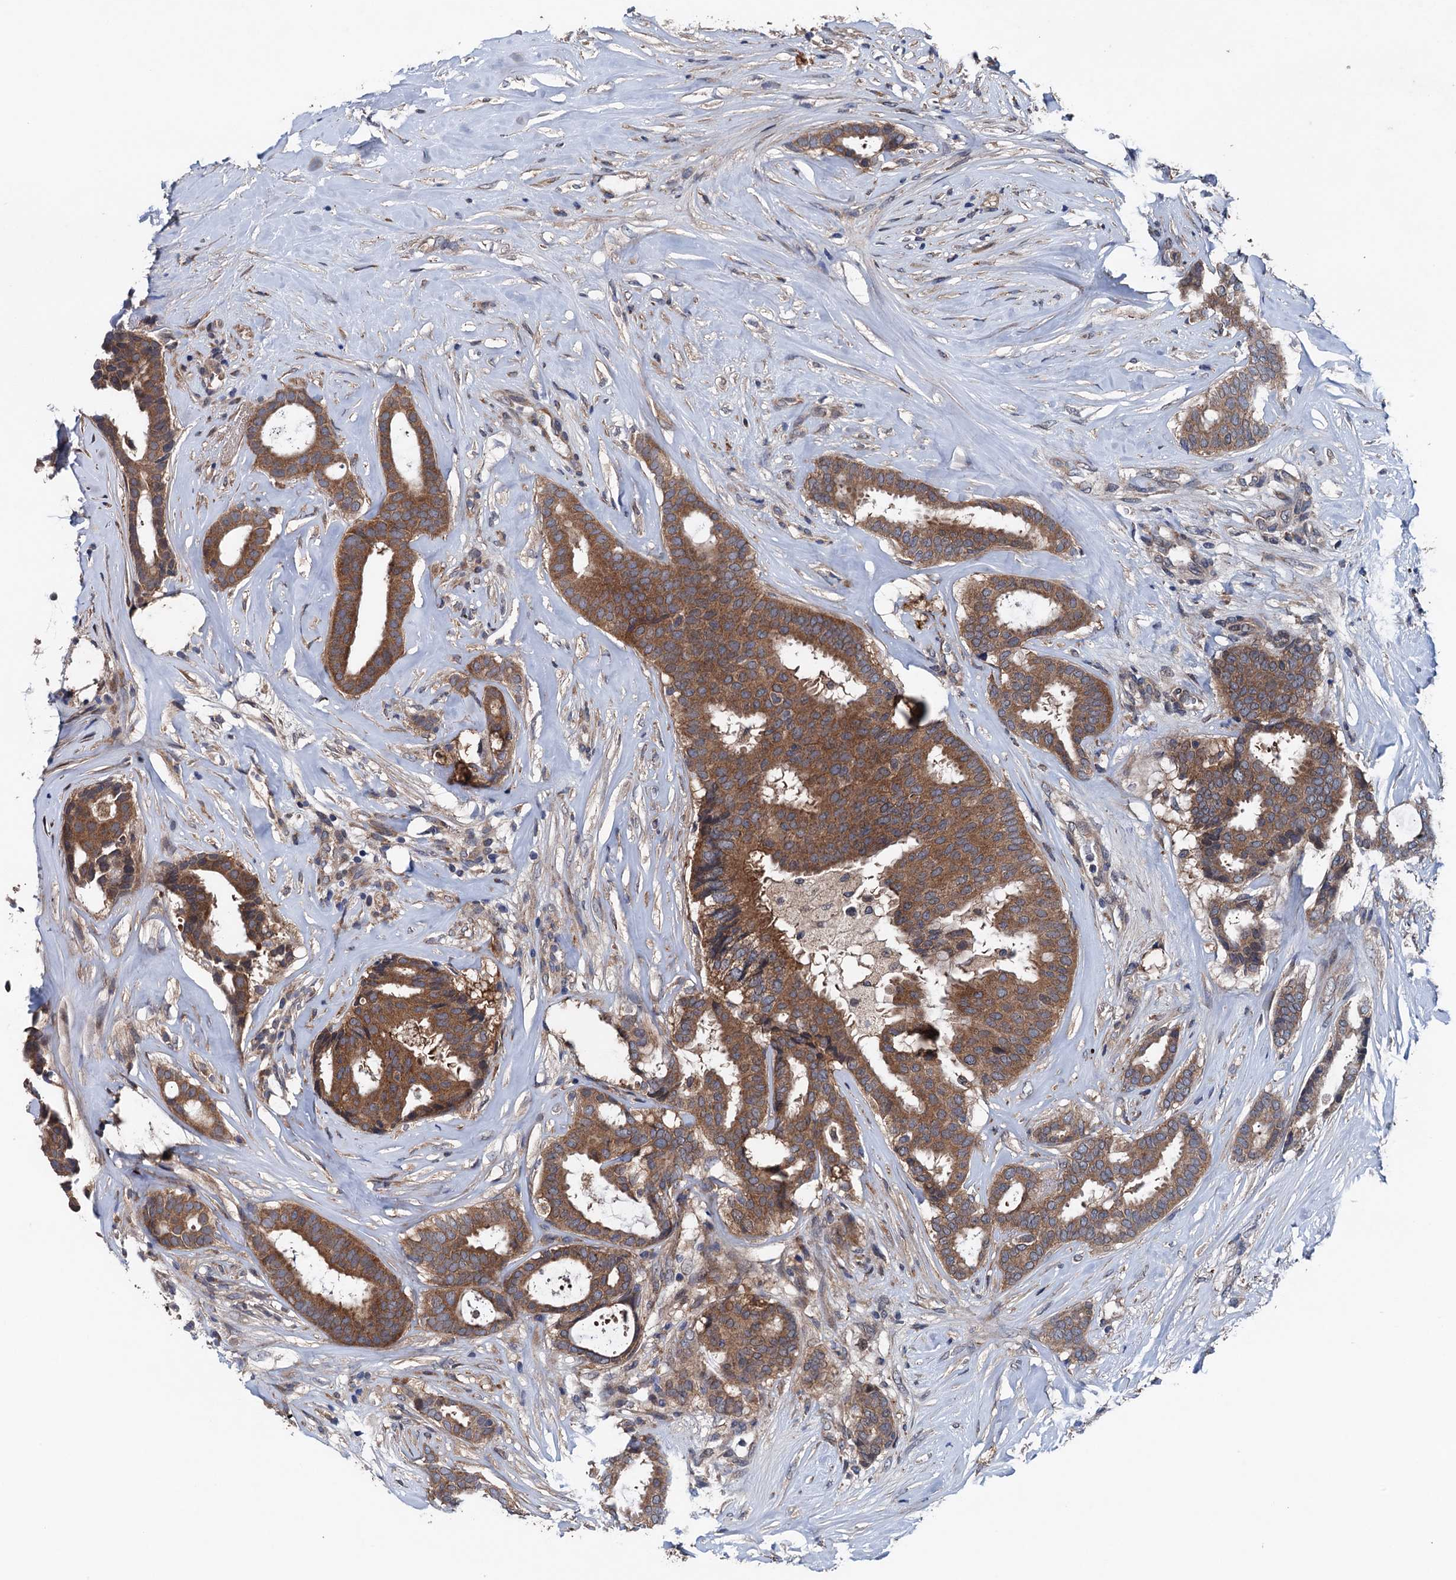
{"staining": {"intensity": "moderate", "quantity": ">75%", "location": "cytoplasmic/membranous"}, "tissue": "breast cancer", "cell_type": "Tumor cells", "image_type": "cancer", "snomed": [{"axis": "morphology", "description": "Duct carcinoma"}, {"axis": "topography", "description": "Breast"}], "caption": "Human invasive ductal carcinoma (breast) stained with a protein marker demonstrates moderate staining in tumor cells.", "gene": "BLTP3B", "patient": {"sex": "female", "age": 75}}